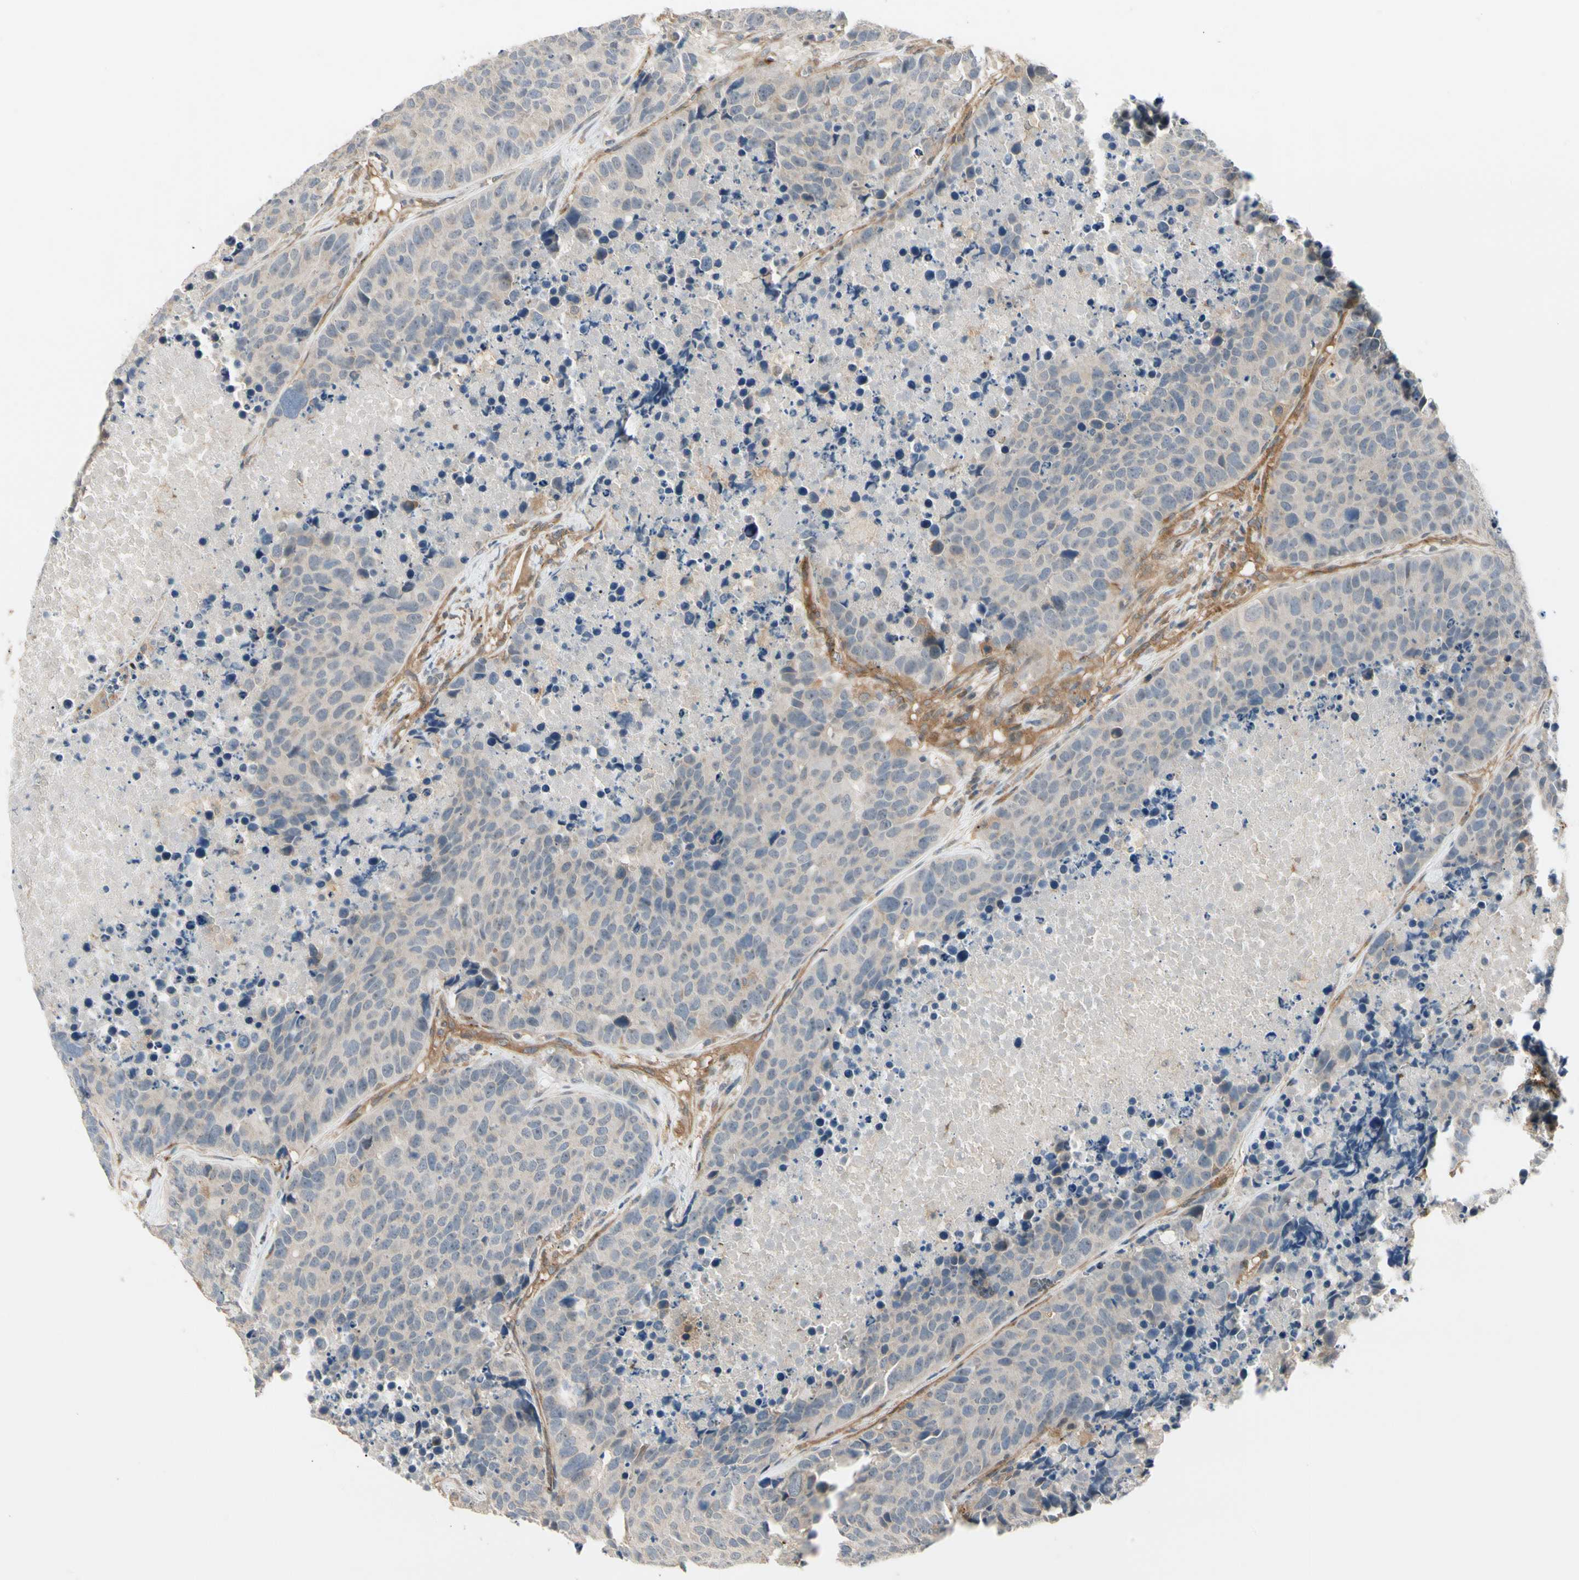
{"staining": {"intensity": "moderate", "quantity": ">75%", "location": "cytoplasmic/membranous"}, "tissue": "carcinoid", "cell_type": "Tumor cells", "image_type": "cancer", "snomed": [{"axis": "morphology", "description": "Carcinoid, malignant, NOS"}, {"axis": "topography", "description": "Lung"}], "caption": "Protein positivity by immunohistochemistry (IHC) demonstrates moderate cytoplasmic/membranous staining in about >75% of tumor cells in malignant carcinoid.", "gene": "F2R", "patient": {"sex": "male", "age": 60}}